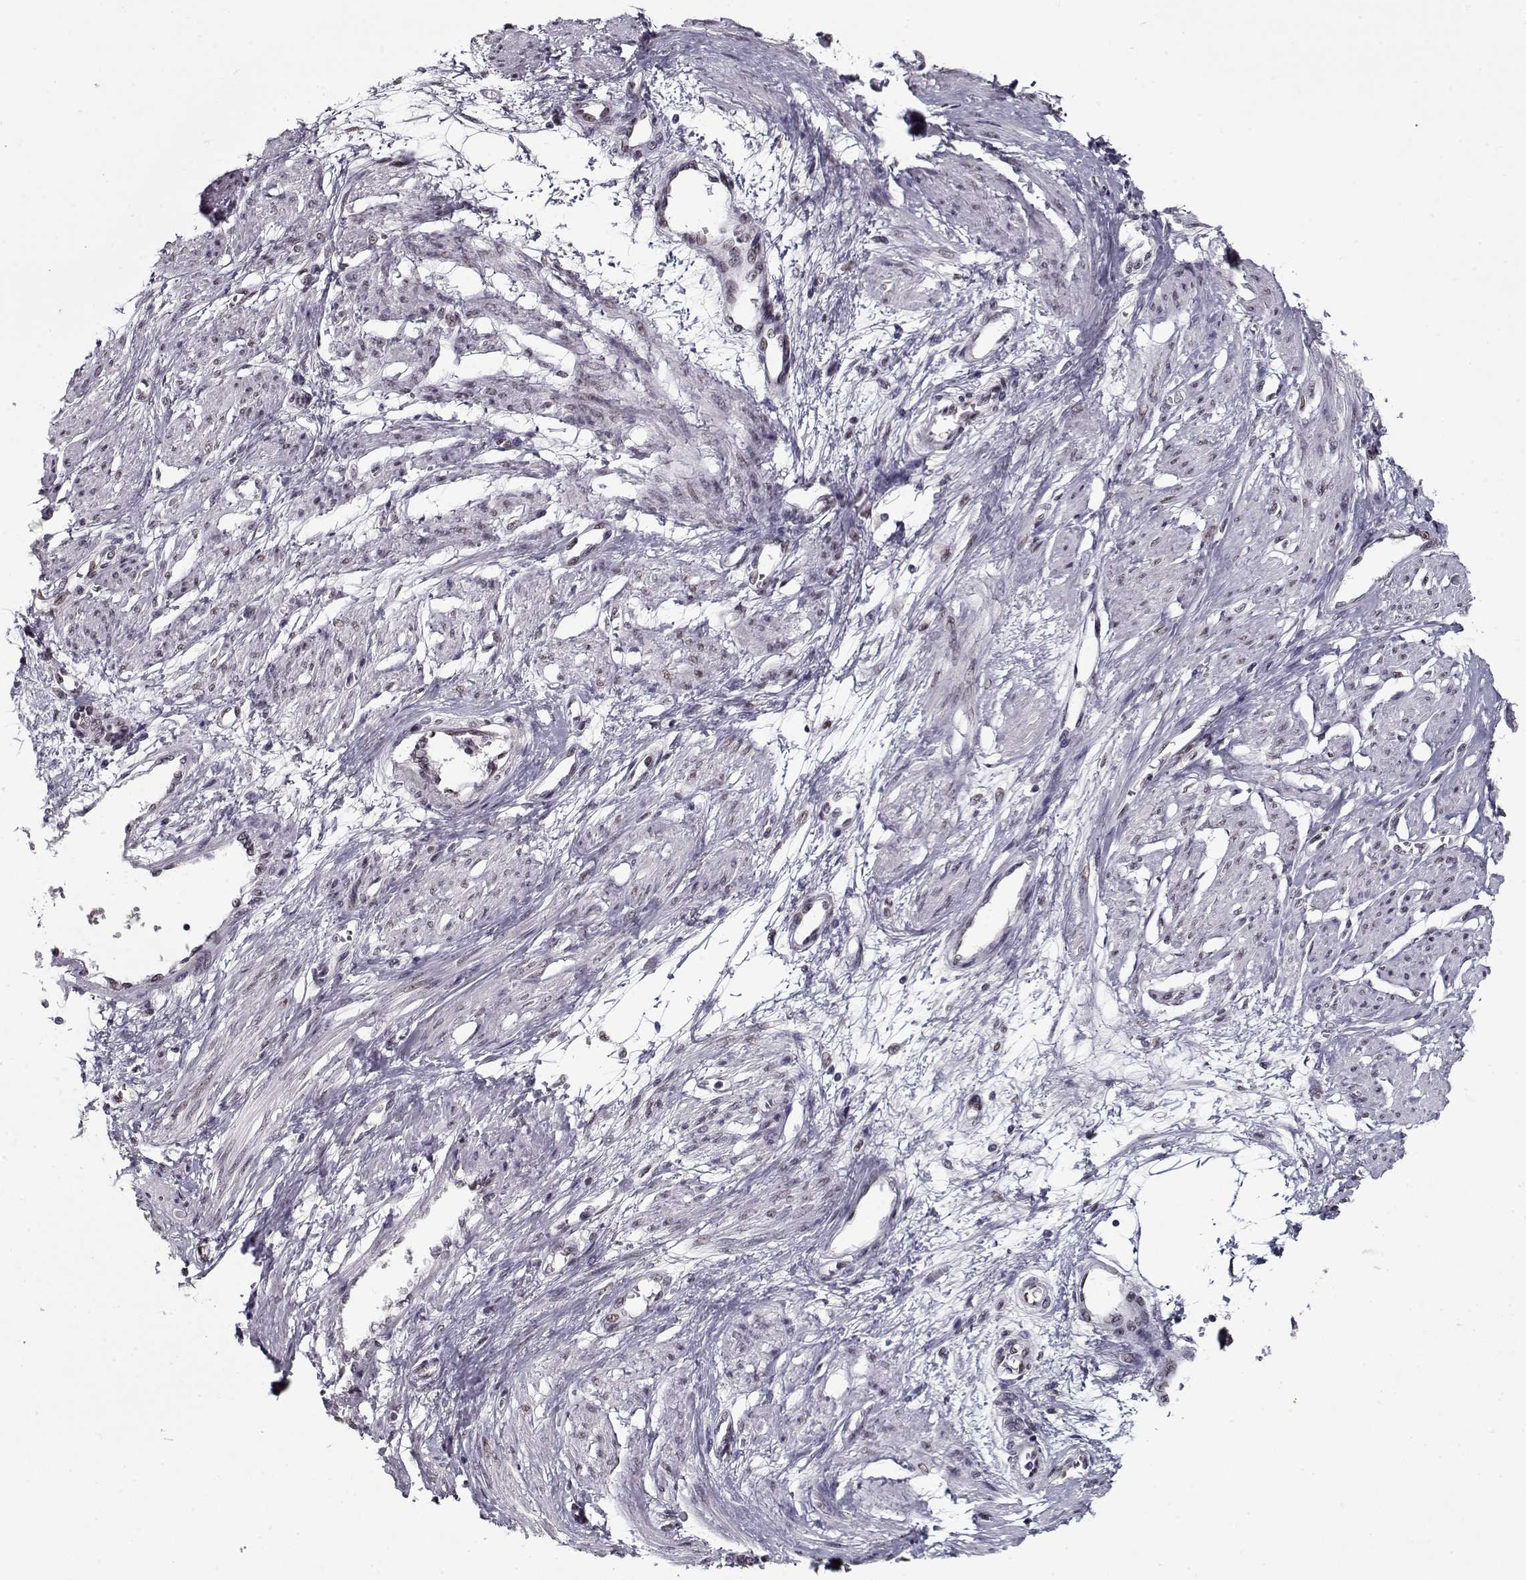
{"staining": {"intensity": "weak", "quantity": "<25%", "location": "nuclear"}, "tissue": "smooth muscle", "cell_type": "Smooth muscle cells", "image_type": "normal", "snomed": [{"axis": "morphology", "description": "Normal tissue, NOS"}, {"axis": "topography", "description": "Smooth muscle"}, {"axis": "topography", "description": "Uterus"}], "caption": "An immunohistochemistry image of normal smooth muscle is shown. There is no staining in smooth muscle cells of smooth muscle.", "gene": "PRMT1", "patient": {"sex": "female", "age": 39}}